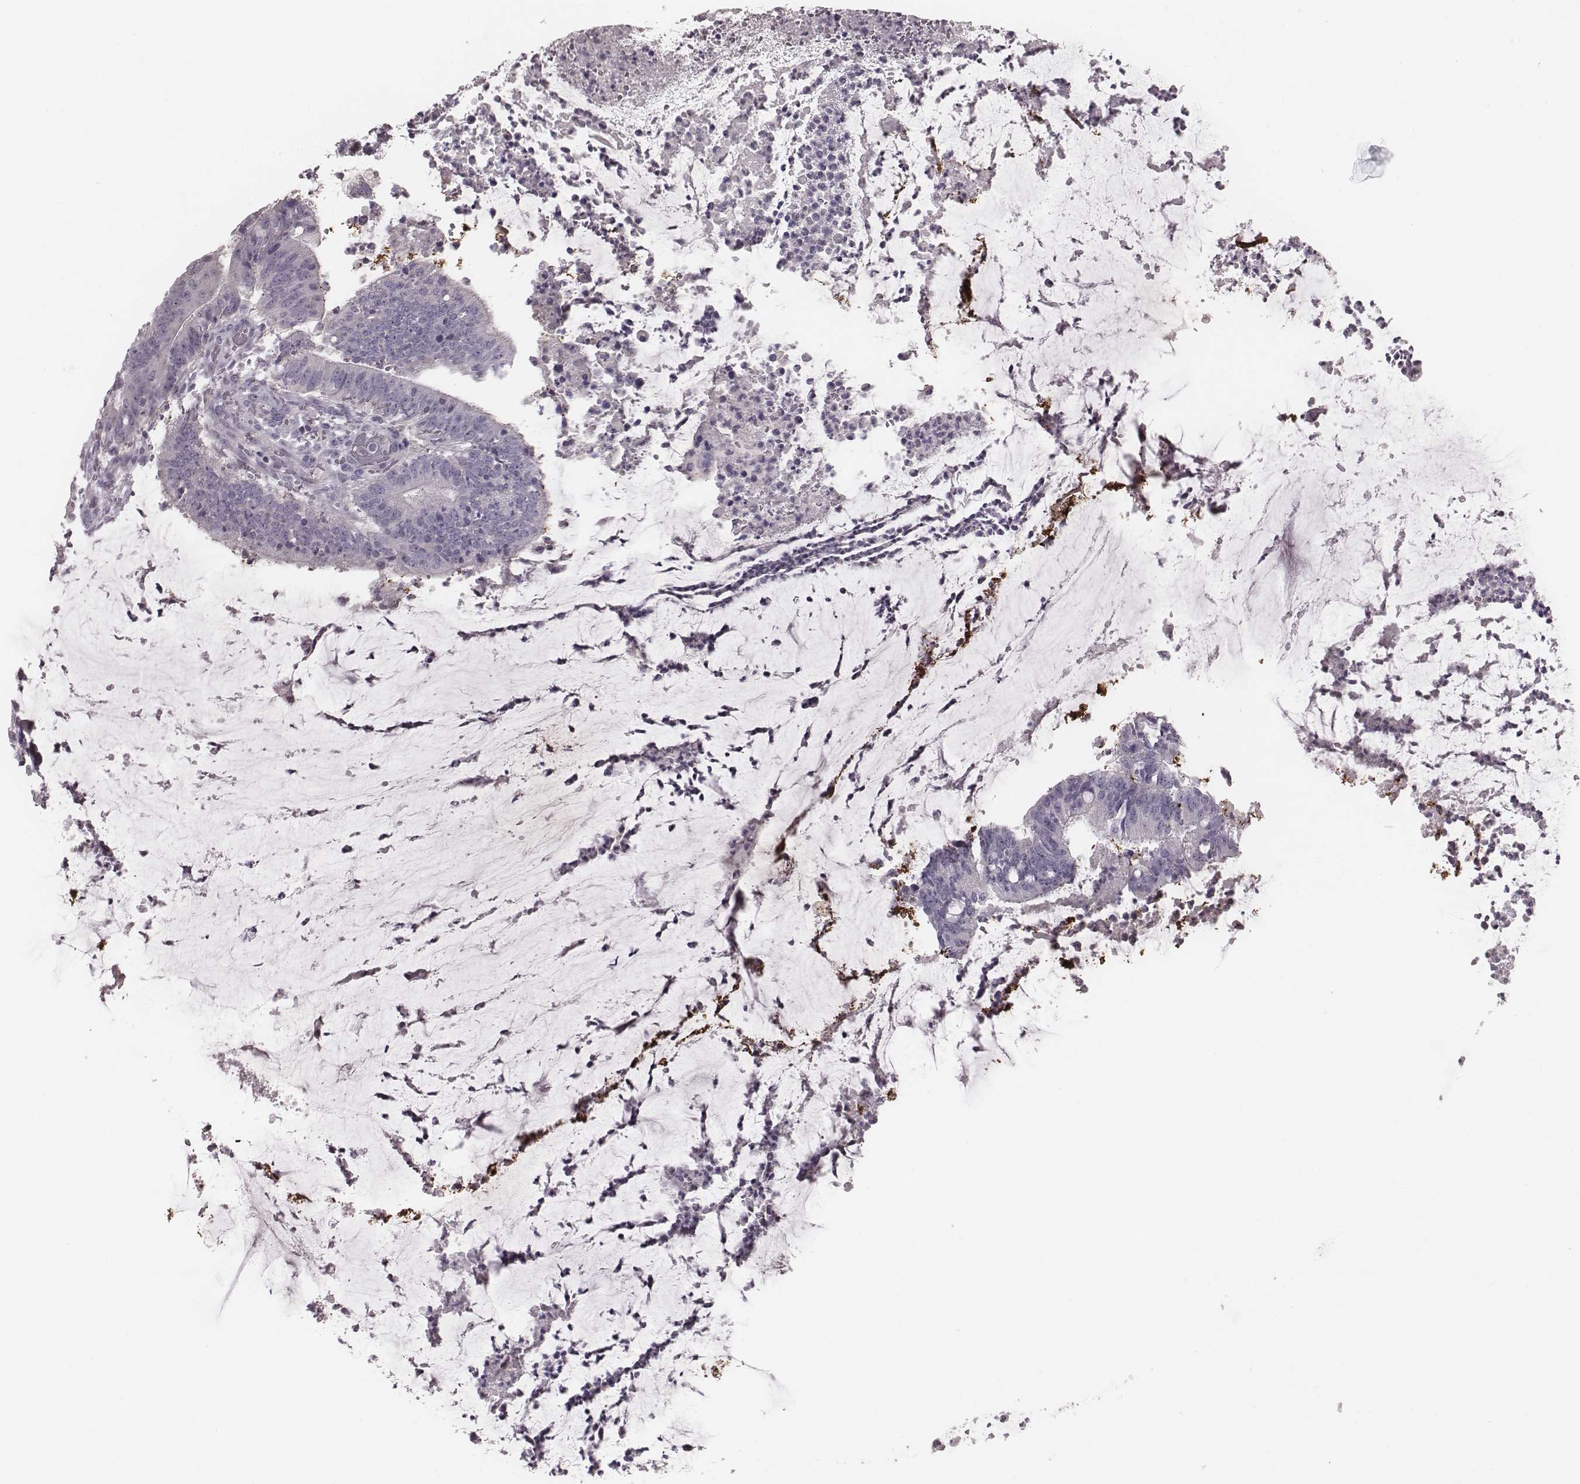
{"staining": {"intensity": "negative", "quantity": "none", "location": "none"}, "tissue": "colorectal cancer", "cell_type": "Tumor cells", "image_type": "cancer", "snomed": [{"axis": "morphology", "description": "Adenocarcinoma, NOS"}, {"axis": "topography", "description": "Colon"}], "caption": "Immunohistochemical staining of adenocarcinoma (colorectal) reveals no significant staining in tumor cells.", "gene": "PDE8B", "patient": {"sex": "female", "age": 43}}